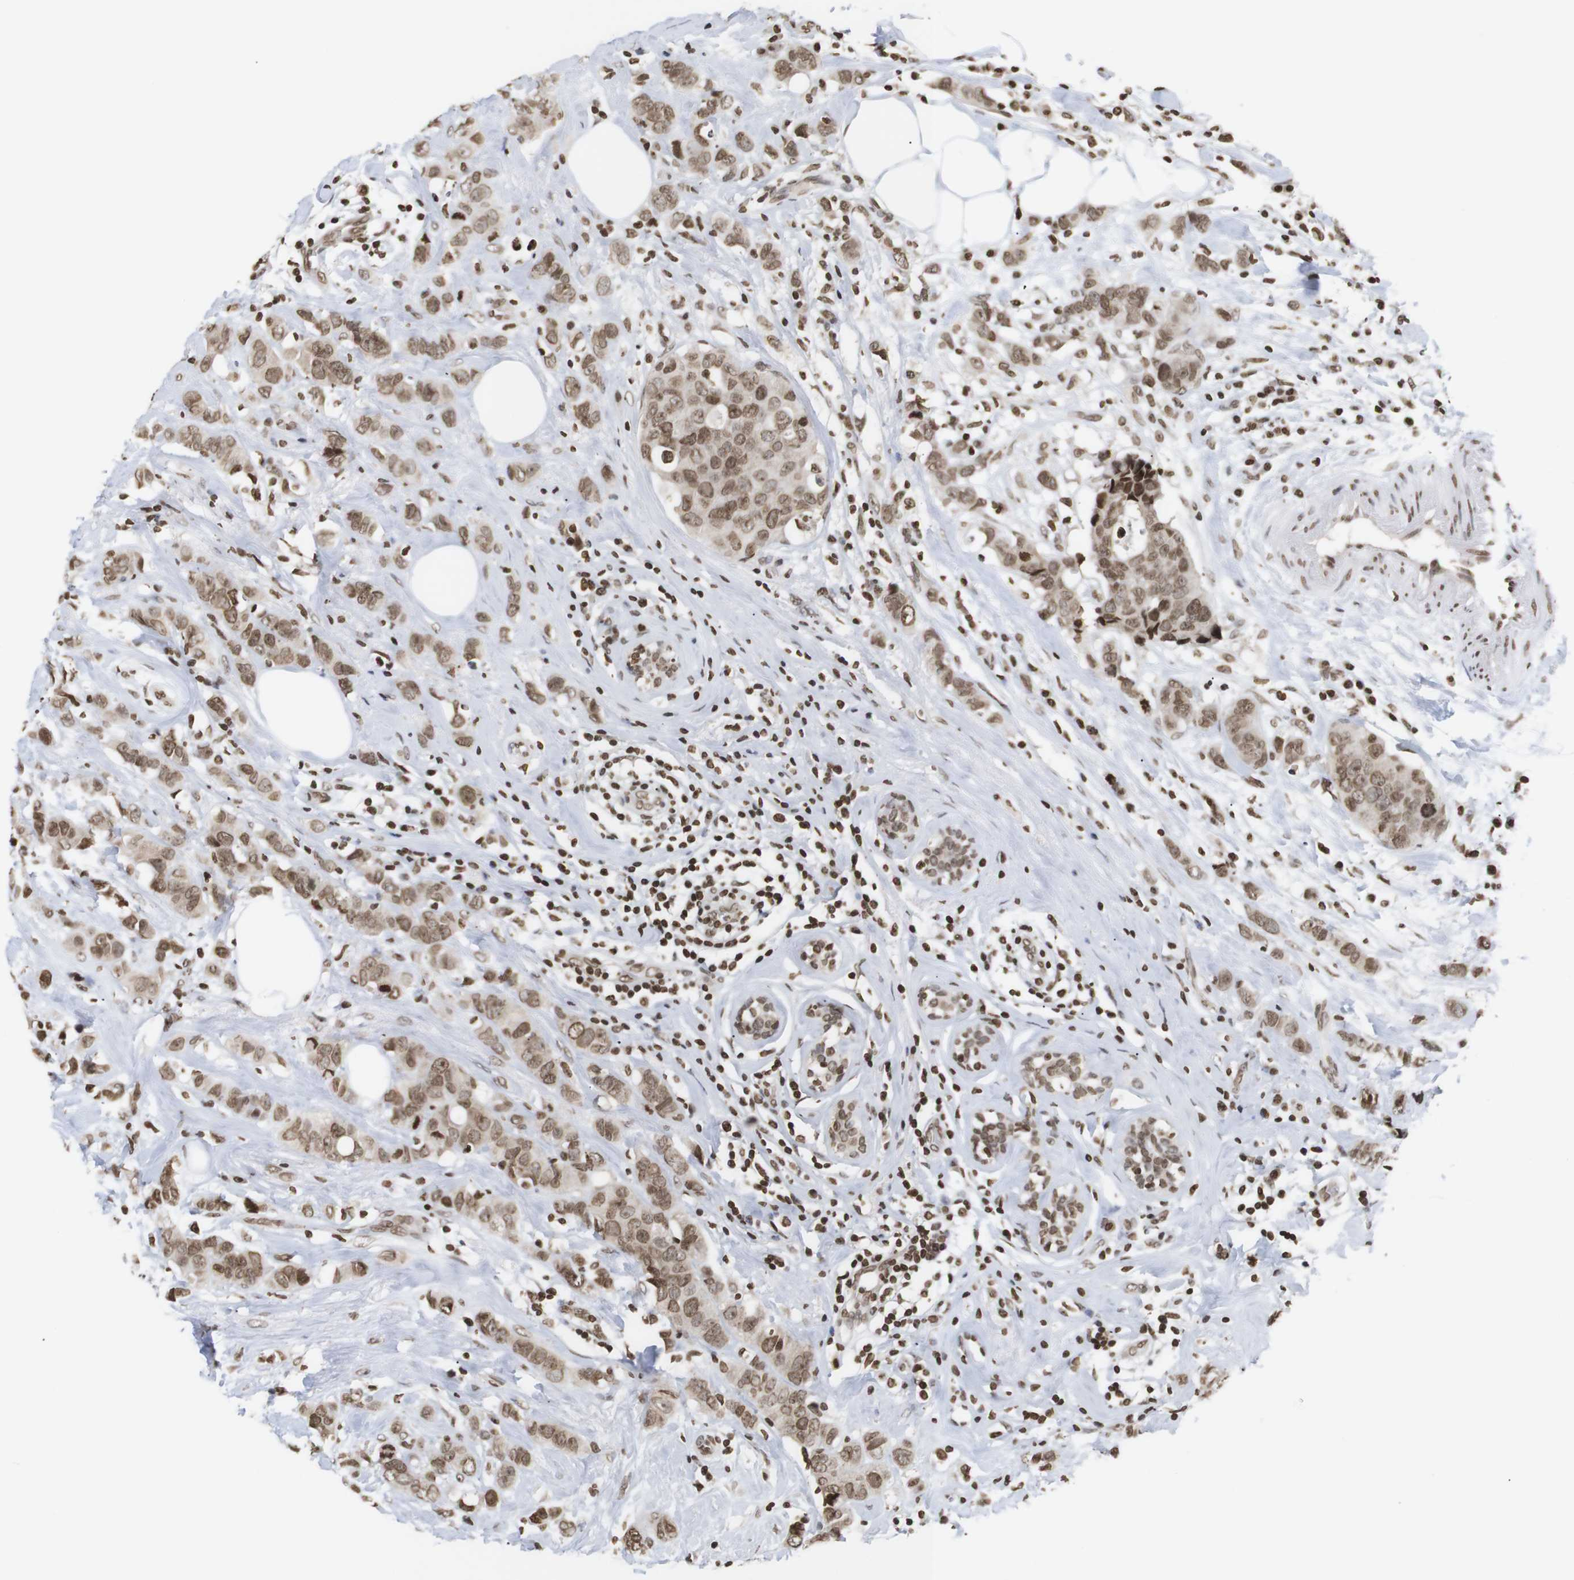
{"staining": {"intensity": "moderate", "quantity": ">75%", "location": "nuclear"}, "tissue": "breast cancer", "cell_type": "Tumor cells", "image_type": "cancer", "snomed": [{"axis": "morphology", "description": "Normal tissue, NOS"}, {"axis": "morphology", "description": "Duct carcinoma"}, {"axis": "topography", "description": "Breast"}], "caption": "Breast cancer stained with a brown dye displays moderate nuclear positive expression in approximately >75% of tumor cells.", "gene": "ETV5", "patient": {"sex": "female", "age": 50}}